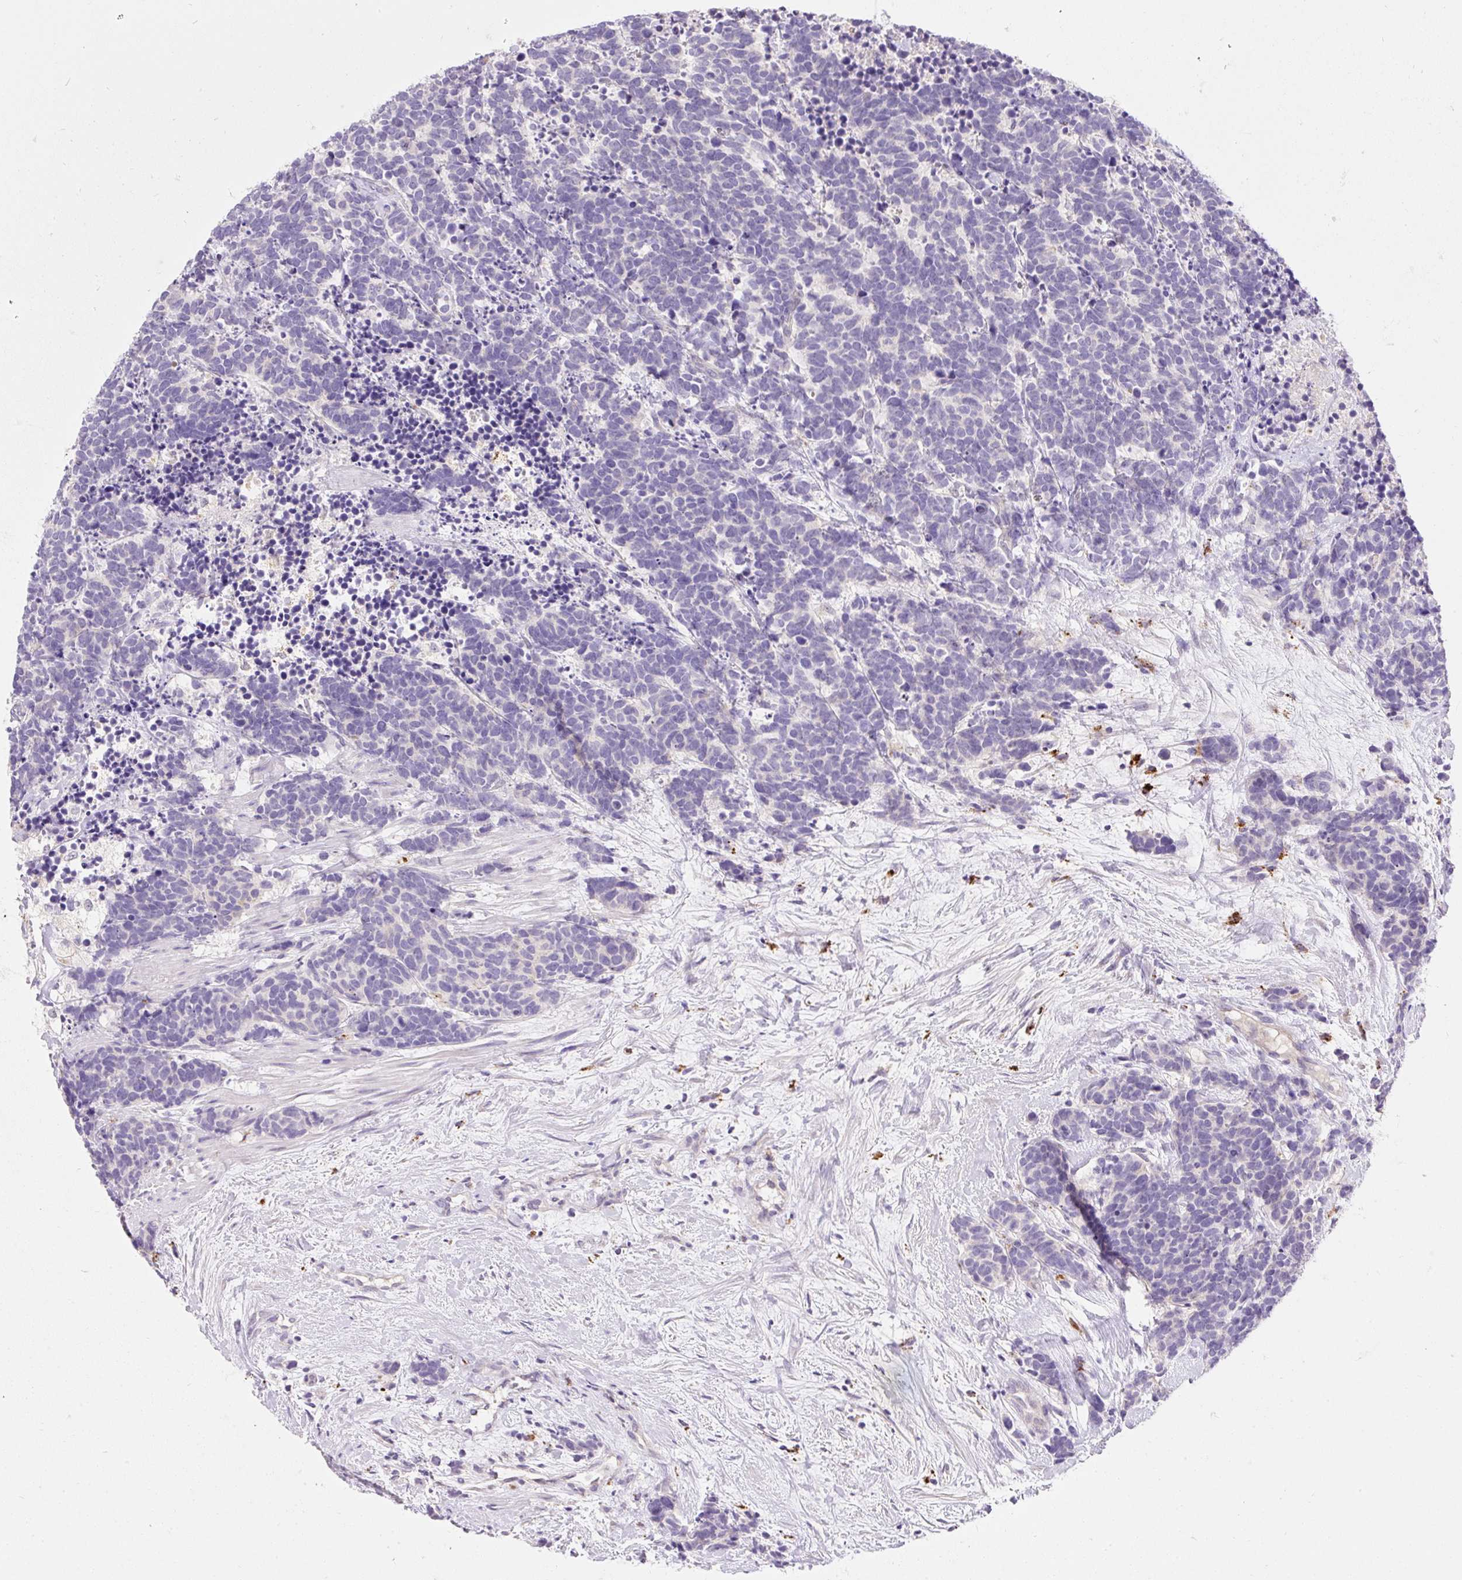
{"staining": {"intensity": "negative", "quantity": "none", "location": "none"}, "tissue": "carcinoid", "cell_type": "Tumor cells", "image_type": "cancer", "snomed": [{"axis": "morphology", "description": "Carcinoma, NOS"}, {"axis": "morphology", "description": "Carcinoid, malignant, NOS"}, {"axis": "topography", "description": "Prostate"}], "caption": "This micrograph is of carcinoid stained with IHC to label a protein in brown with the nuclei are counter-stained blue. There is no expression in tumor cells.", "gene": "TMEM150C", "patient": {"sex": "male", "age": 57}}